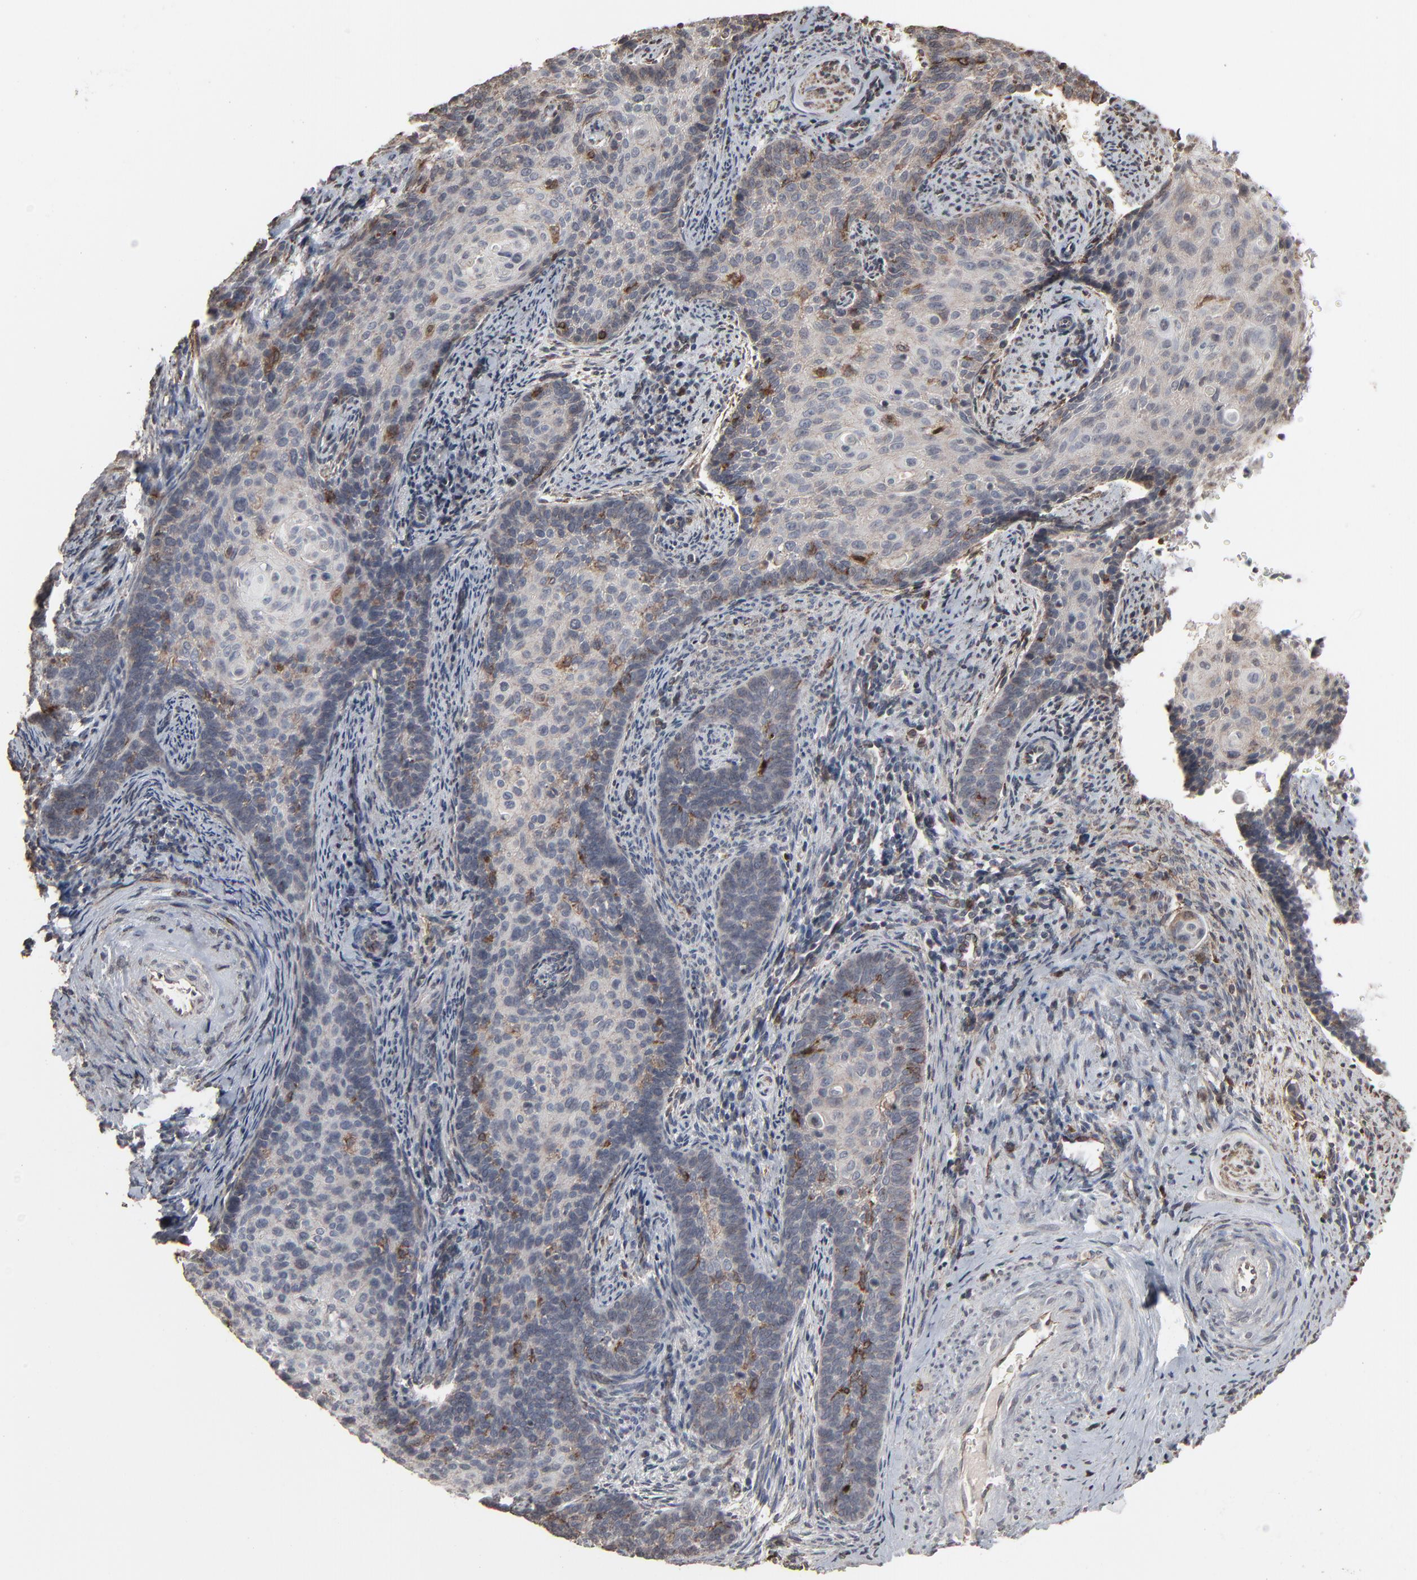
{"staining": {"intensity": "moderate", "quantity": "<25%", "location": "cytoplasmic/membranous"}, "tissue": "cervical cancer", "cell_type": "Tumor cells", "image_type": "cancer", "snomed": [{"axis": "morphology", "description": "Squamous cell carcinoma, NOS"}, {"axis": "topography", "description": "Cervix"}], "caption": "Immunohistochemical staining of cervical cancer (squamous cell carcinoma) demonstrates low levels of moderate cytoplasmic/membranous positivity in about <25% of tumor cells.", "gene": "CTNND1", "patient": {"sex": "female", "age": 33}}